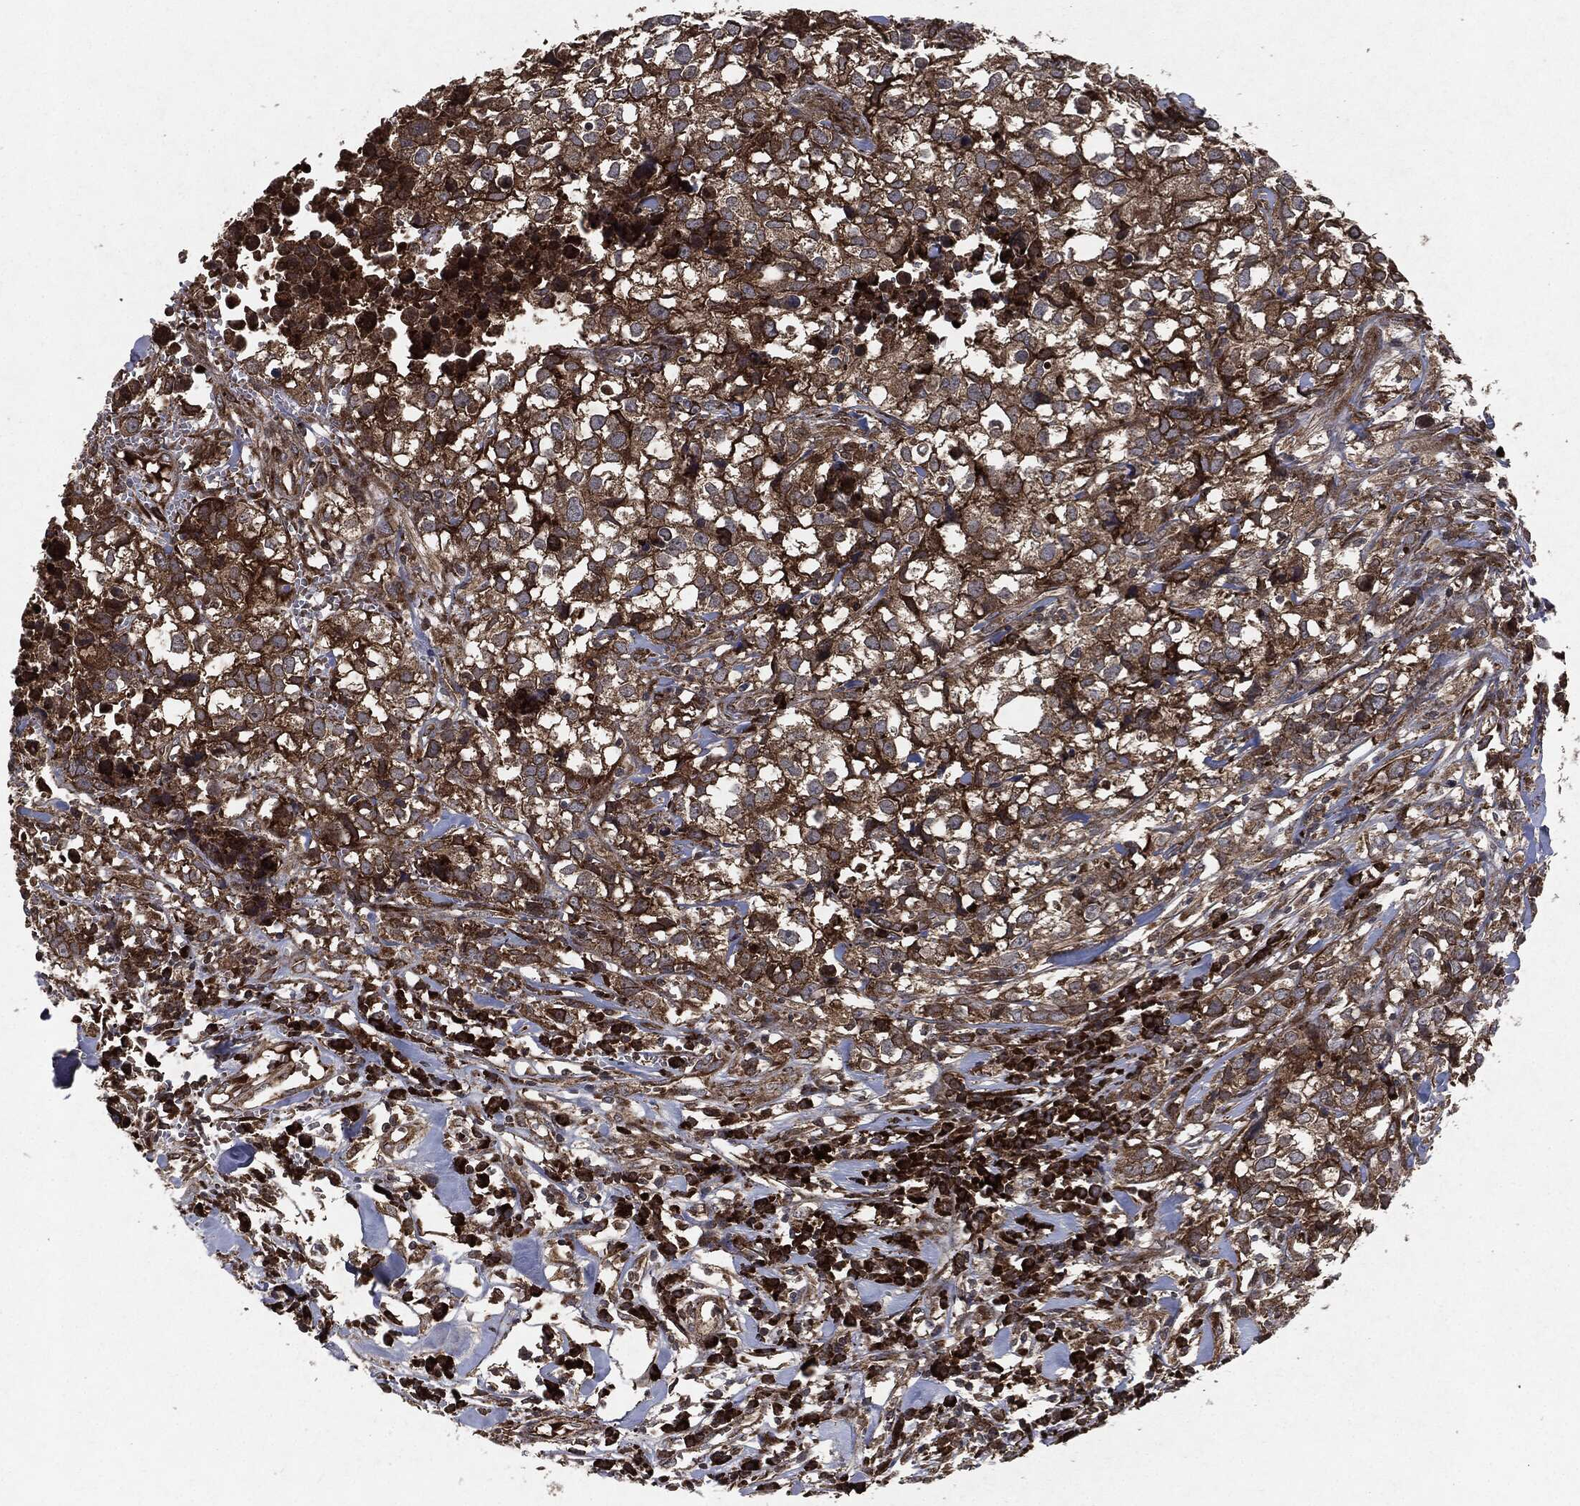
{"staining": {"intensity": "strong", "quantity": "25%-75%", "location": "cytoplasmic/membranous"}, "tissue": "breast cancer", "cell_type": "Tumor cells", "image_type": "cancer", "snomed": [{"axis": "morphology", "description": "Duct carcinoma"}, {"axis": "topography", "description": "Breast"}], "caption": "High-power microscopy captured an IHC micrograph of breast cancer, revealing strong cytoplasmic/membranous staining in approximately 25%-75% of tumor cells.", "gene": "RAF1", "patient": {"sex": "female", "age": 30}}